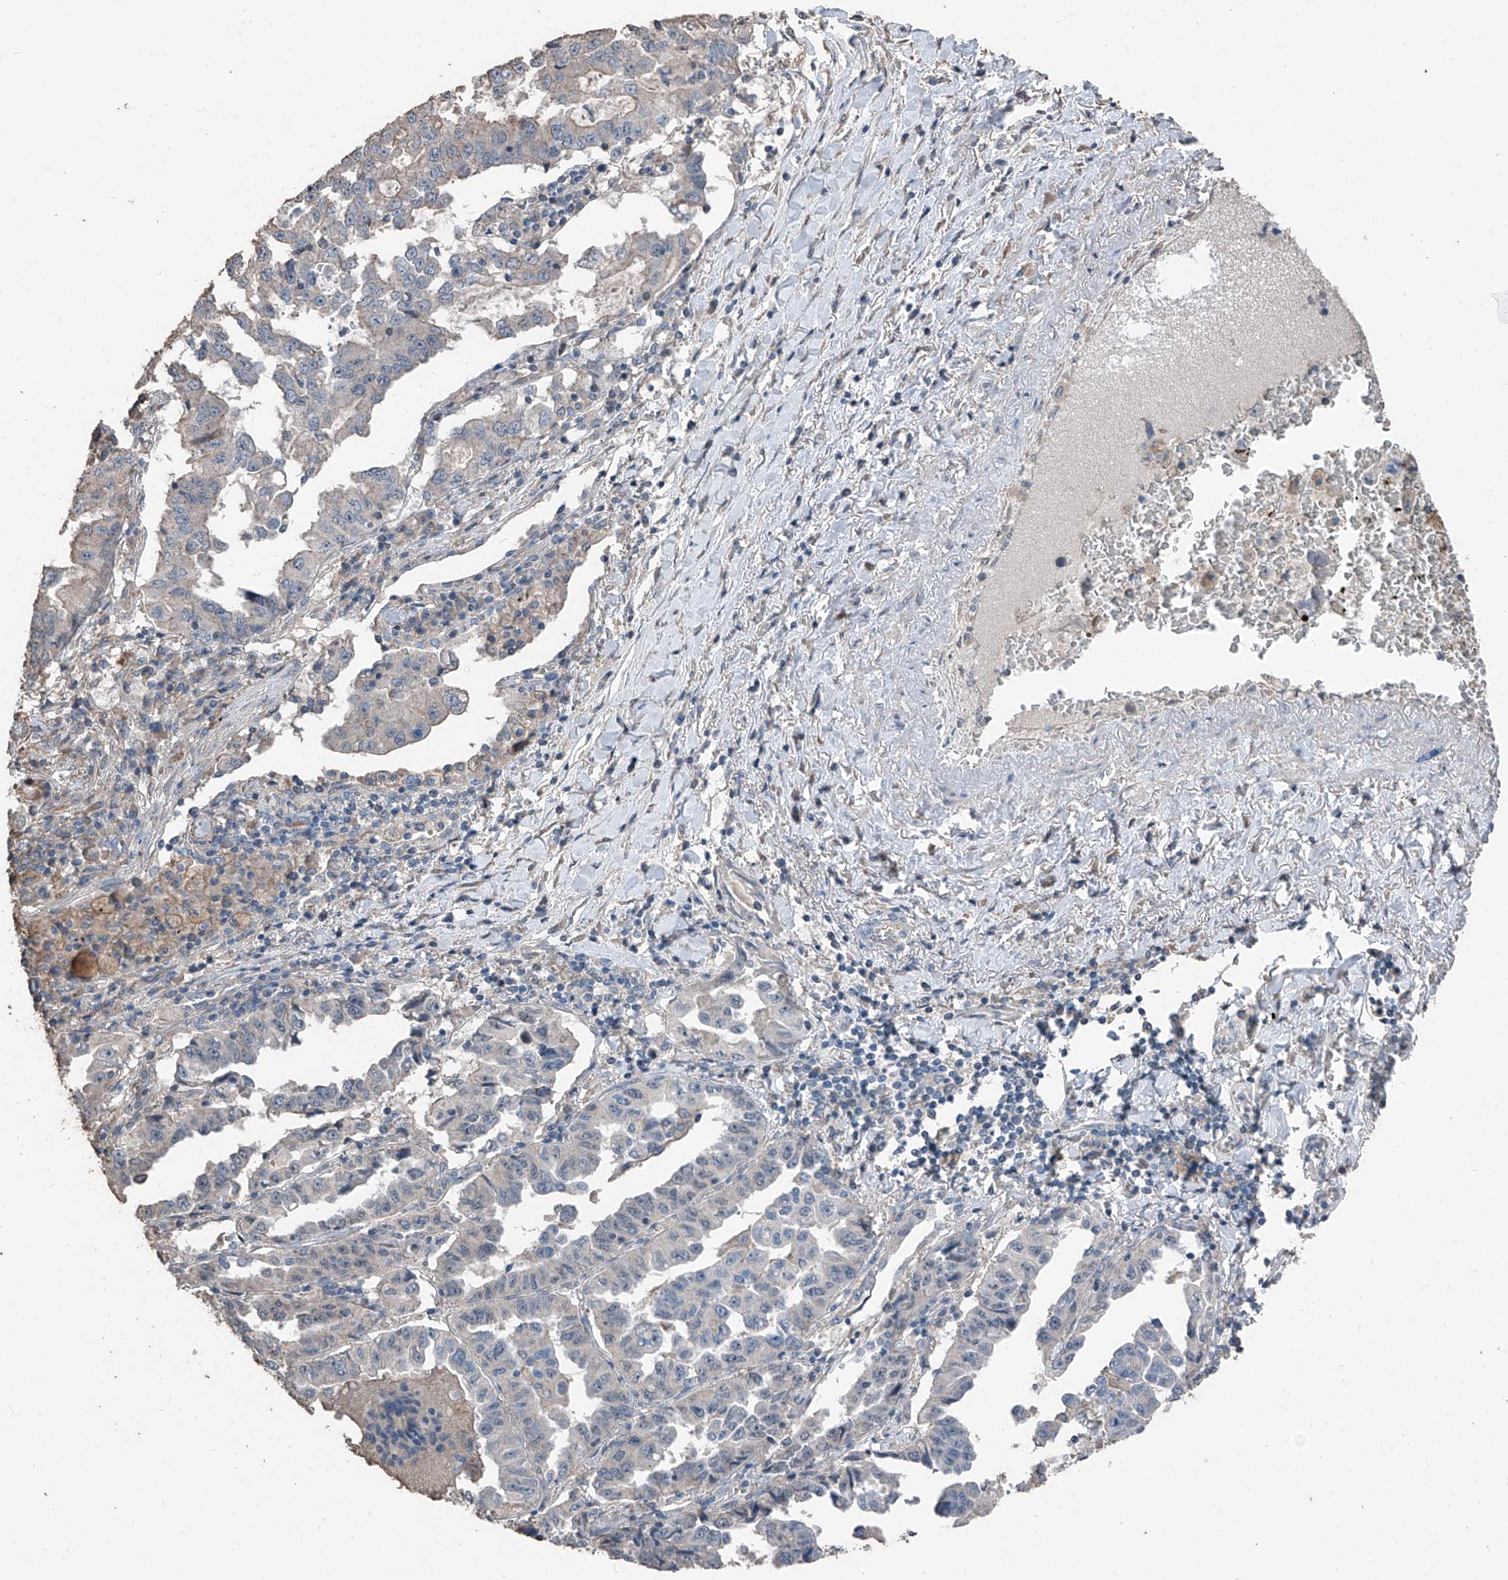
{"staining": {"intensity": "negative", "quantity": "none", "location": "none"}, "tissue": "lung cancer", "cell_type": "Tumor cells", "image_type": "cancer", "snomed": [{"axis": "morphology", "description": "Adenocarcinoma, NOS"}, {"axis": "topography", "description": "Lung"}], "caption": "A micrograph of human adenocarcinoma (lung) is negative for staining in tumor cells. (DAB IHC visualized using brightfield microscopy, high magnification).", "gene": "MAMLD1", "patient": {"sex": "female", "age": 51}}